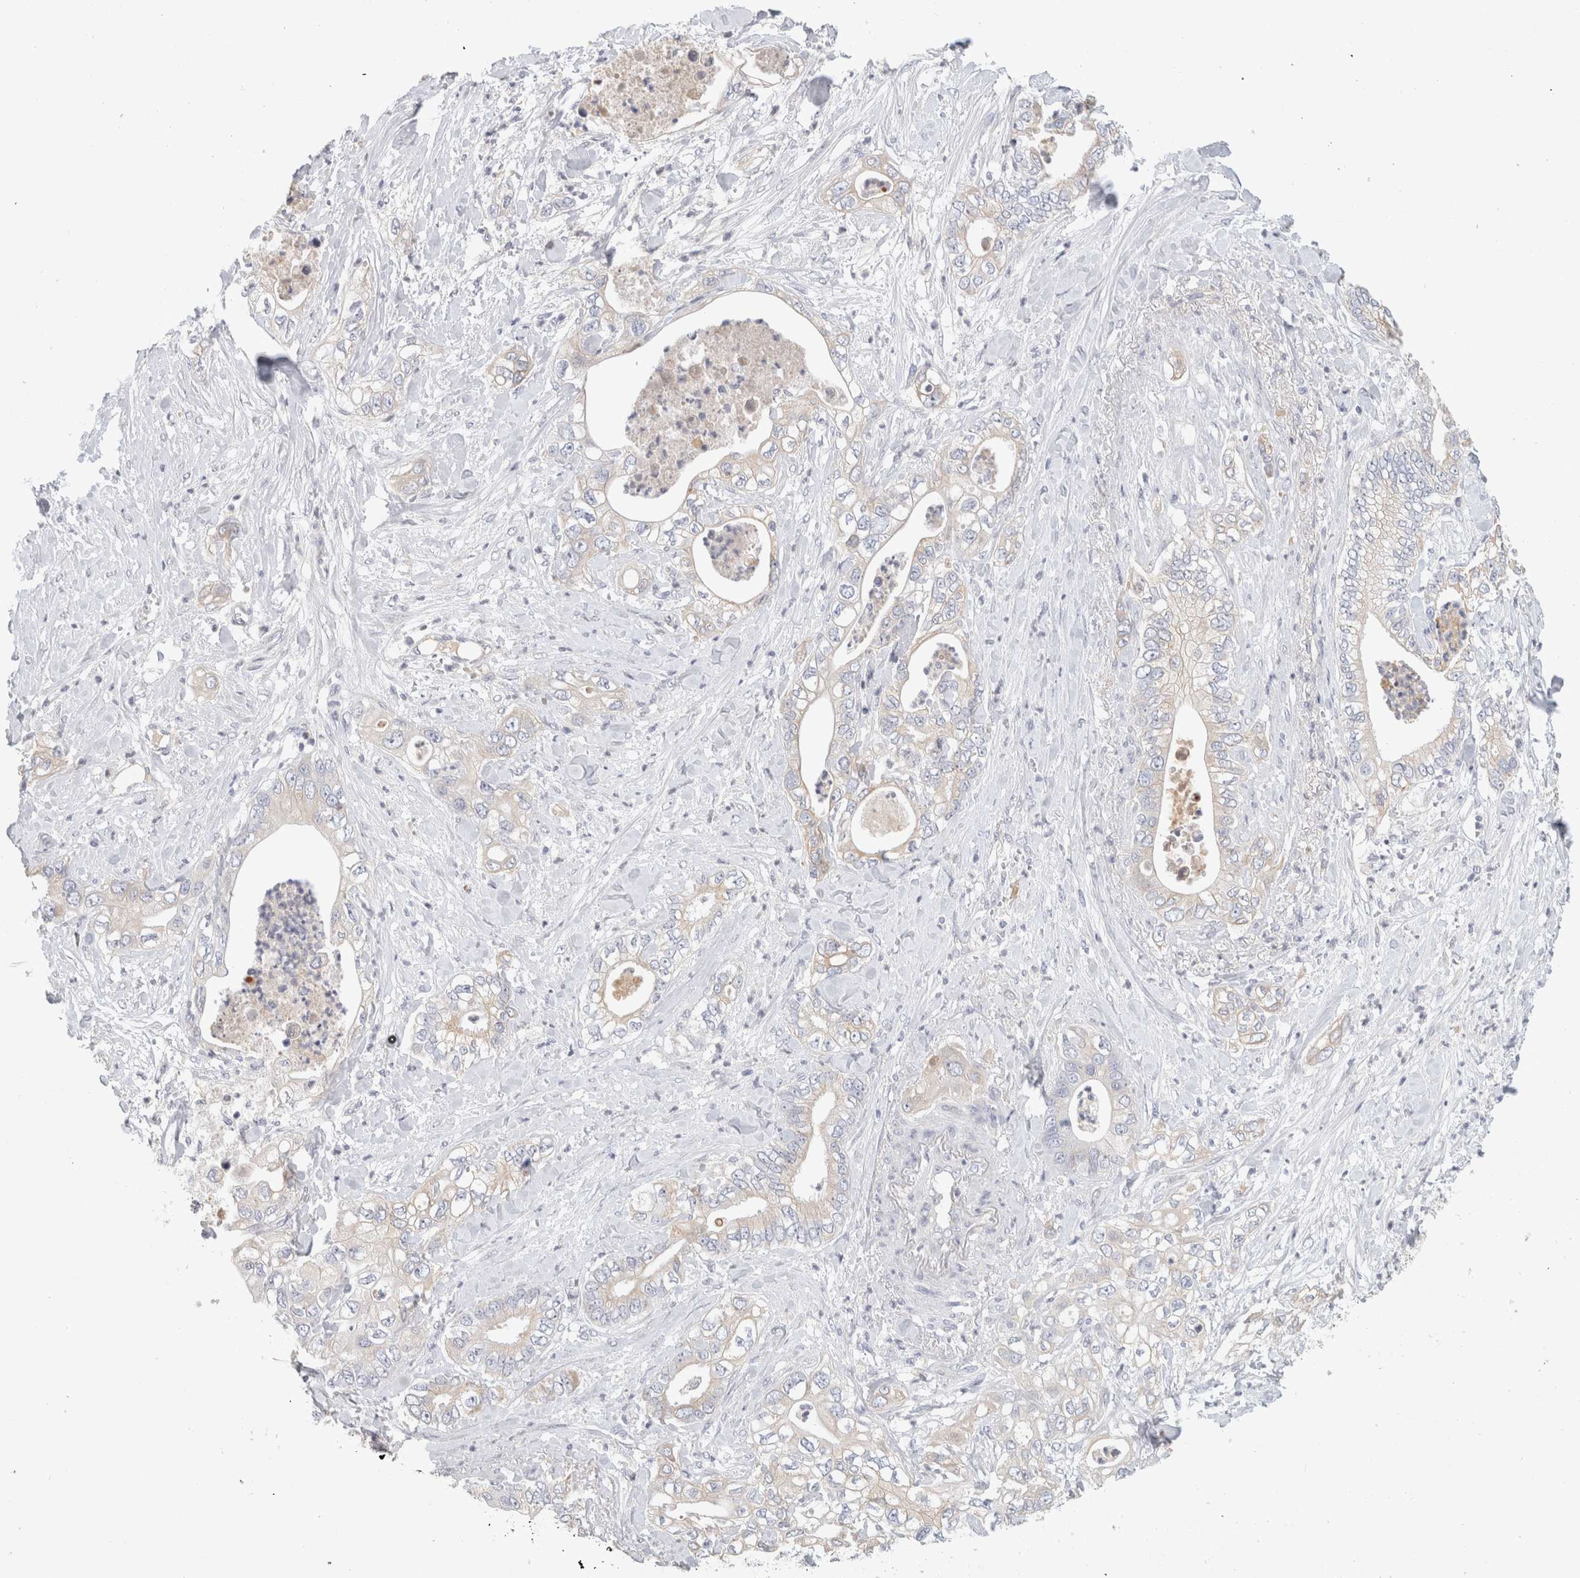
{"staining": {"intensity": "negative", "quantity": "none", "location": "none"}, "tissue": "pancreatic cancer", "cell_type": "Tumor cells", "image_type": "cancer", "snomed": [{"axis": "morphology", "description": "Adenocarcinoma, NOS"}, {"axis": "topography", "description": "Pancreas"}], "caption": "DAB (3,3'-diaminobenzidine) immunohistochemical staining of adenocarcinoma (pancreatic) exhibits no significant staining in tumor cells.", "gene": "STK31", "patient": {"sex": "female", "age": 78}}